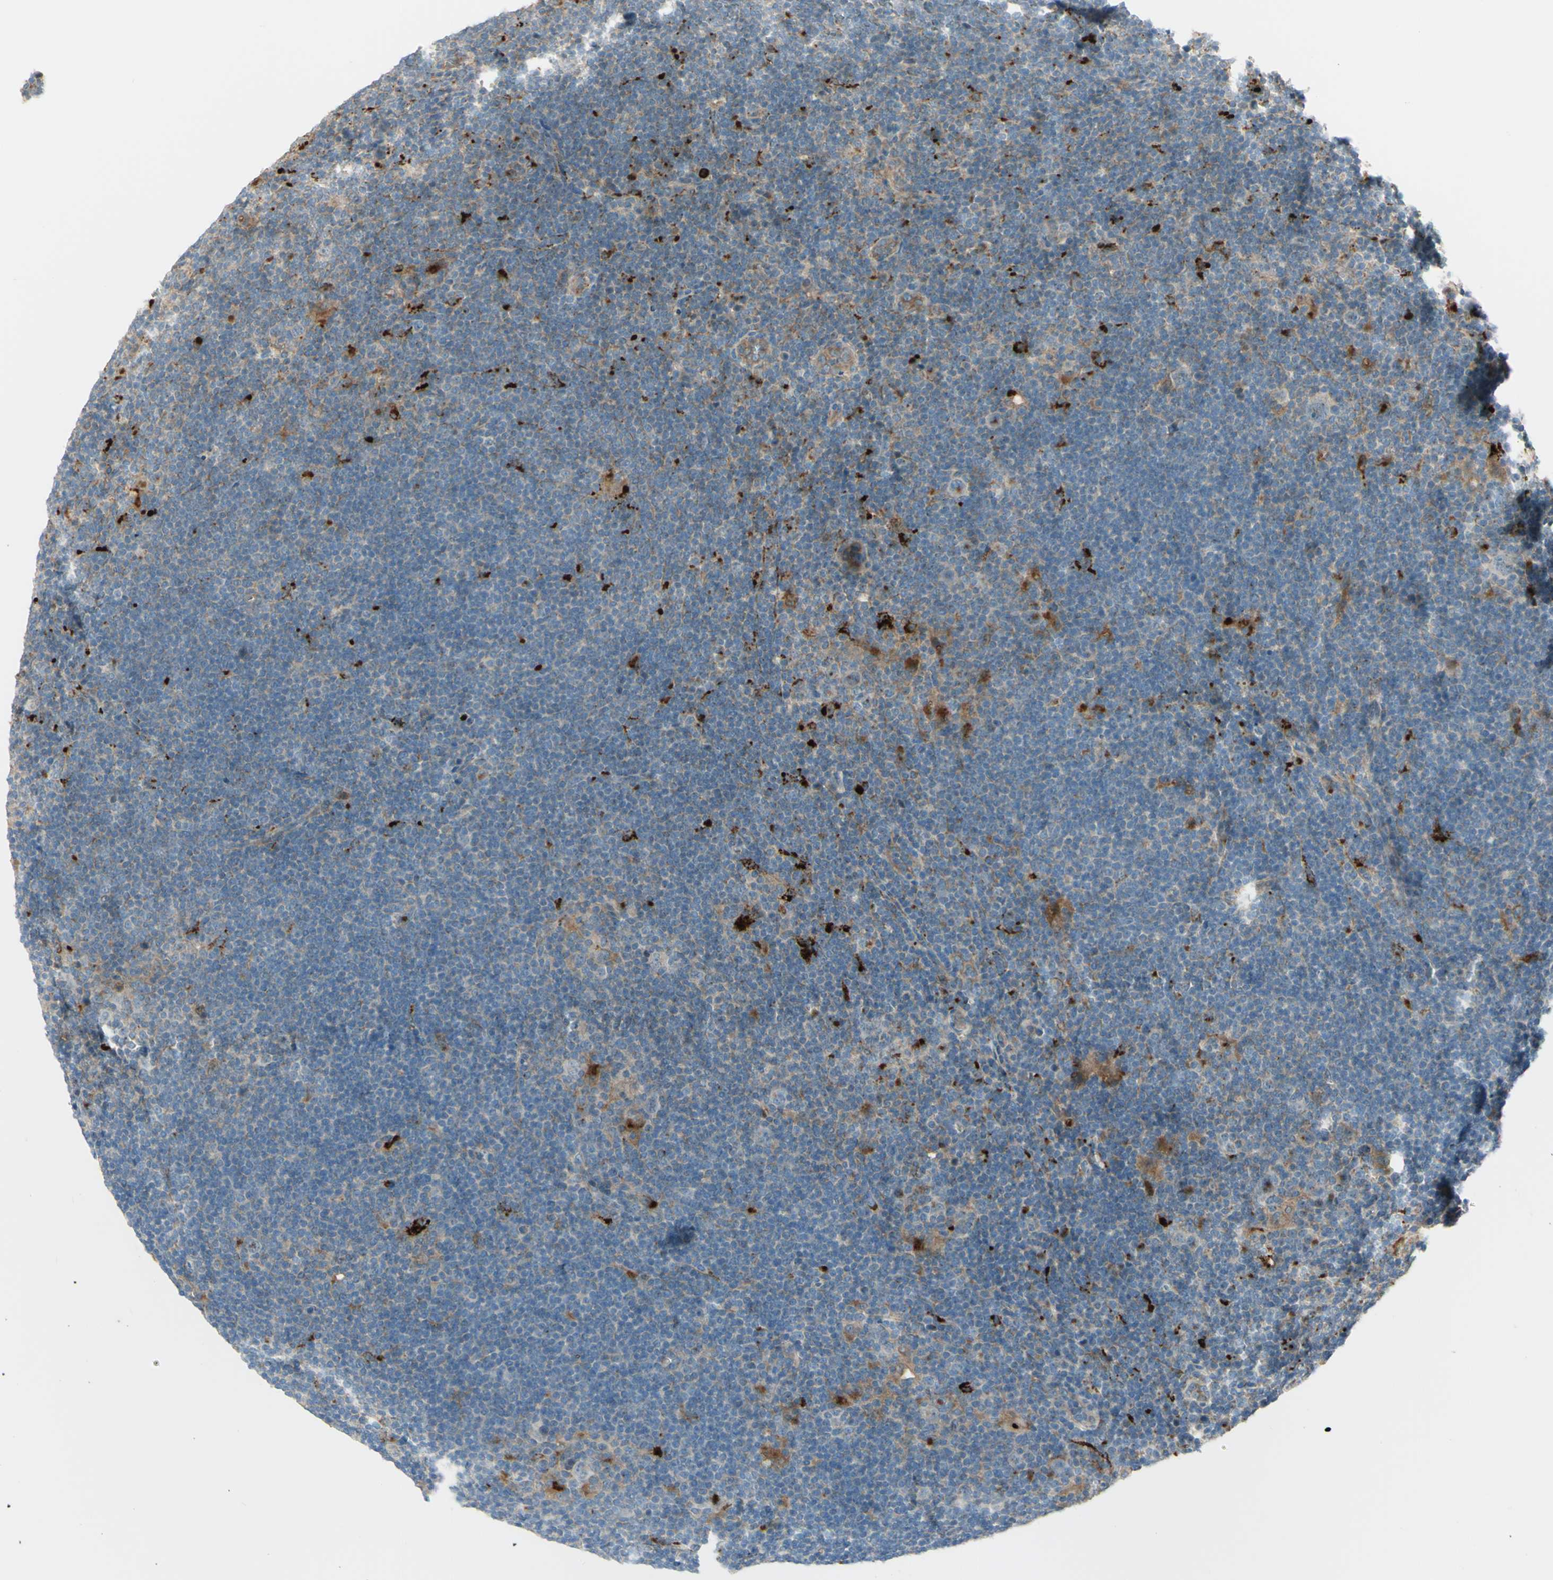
{"staining": {"intensity": "weak", "quantity": ">75%", "location": "cytoplasmic/membranous"}, "tissue": "lymphoma", "cell_type": "Tumor cells", "image_type": "cancer", "snomed": [{"axis": "morphology", "description": "Hodgkin's disease, NOS"}, {"axis": "topography", "description": "Lymph node"}], "caption": "DAB immunohistochemical staining of human Hodgkin's disease reveals weak cytoplasmic/membranous protein positivity in approximately >75% of tumor cells.", "gene": "LMTK2", "patient": {"sex": "female", "age": 57}}